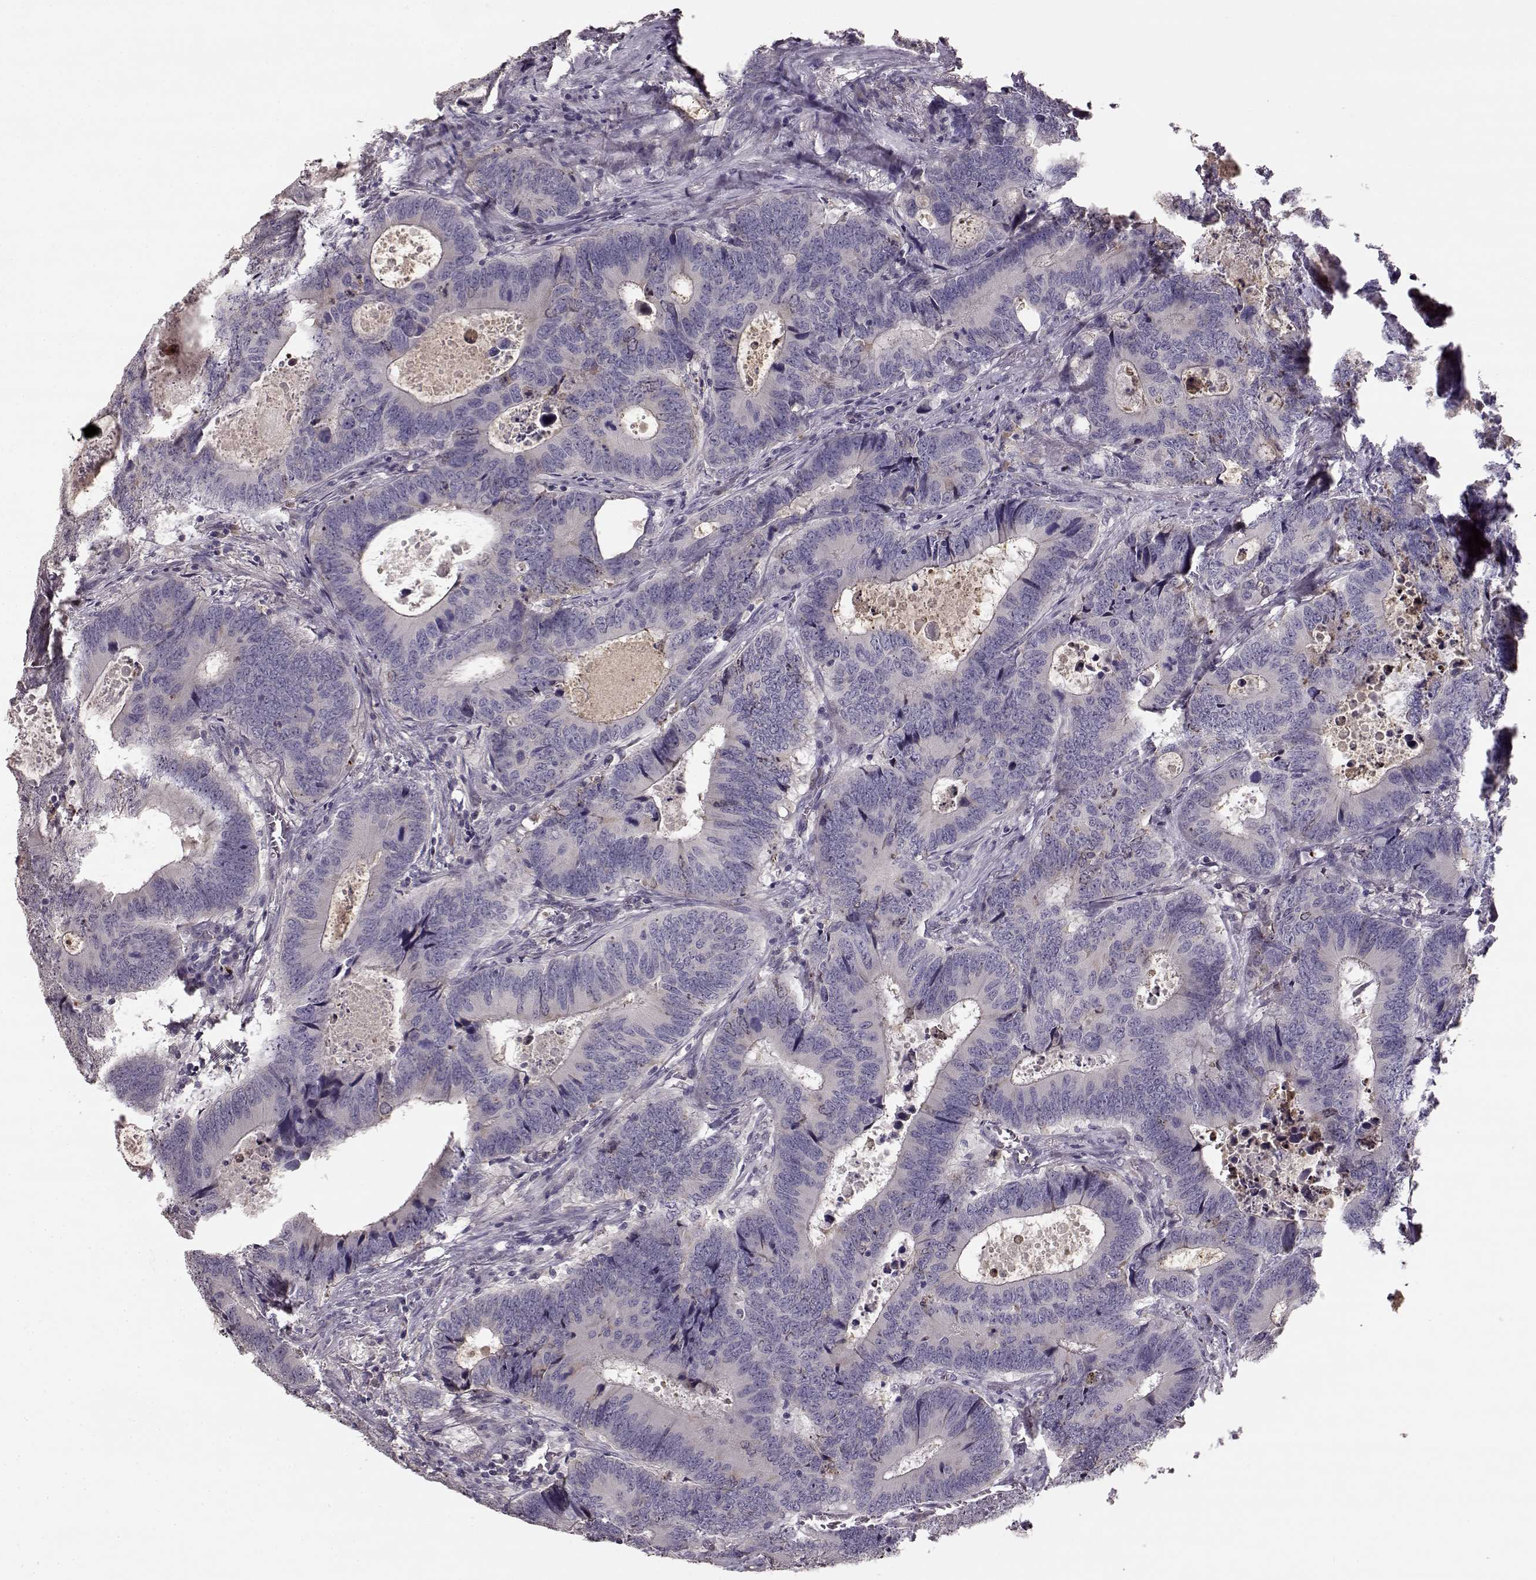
{"staining": {"intensity": "negative", "quantity": "none", "location": "none"}, "tissue": "colorectal cancer", "cell_type": "Tumor cells", "image_type": "cancer", "snomed": [{"axis": "morphology", "description": "Adenocarcinoma, NOS"}, {"axis": "topography", "description": "Colon"}], "caption": "An image of human colorectal adenocarcinoma is negative for staining in tumor cells.", "gene": "YJEFN3", "patient": {"sex": "female", "age": 82}}